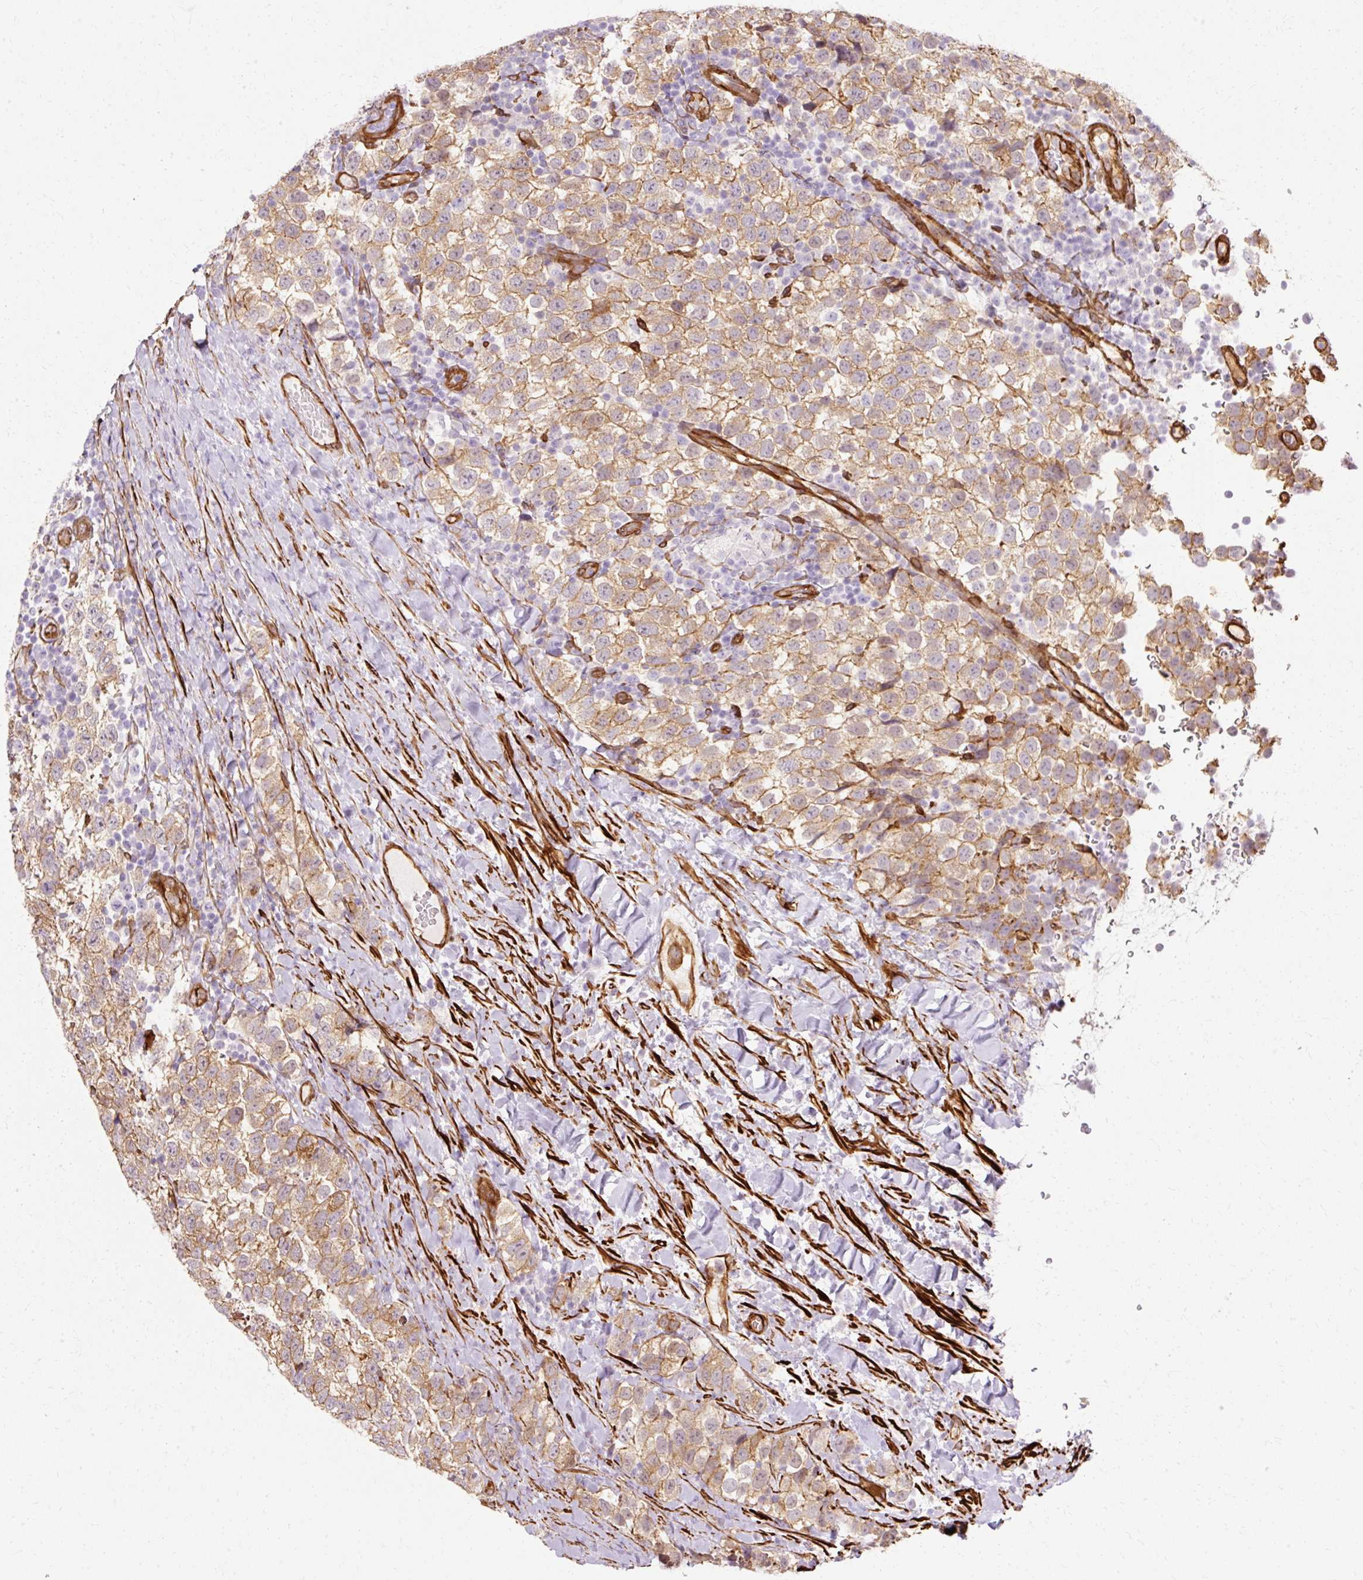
{"staining": {"intensity": "moderate", "quantity": ">75%", "location": "cytoplasmic/membranous"}, "tissue": "testis cancer", "cell_type": "Tumor cells", "image_type": "cancer", "snomed": [{"axis": "morphology", "description": "Seminoma, NOS"}, {"axis": "topography", "description": "Testis"}], "caption": "Immunohistochemical staining of human seminoma (testis) displays medium levels of moderate cytoplasmic/membranous protein staining in about >75% of tumor cells.", "gene": "CNN3", "patient": {"sex": "male", "age": 34}}